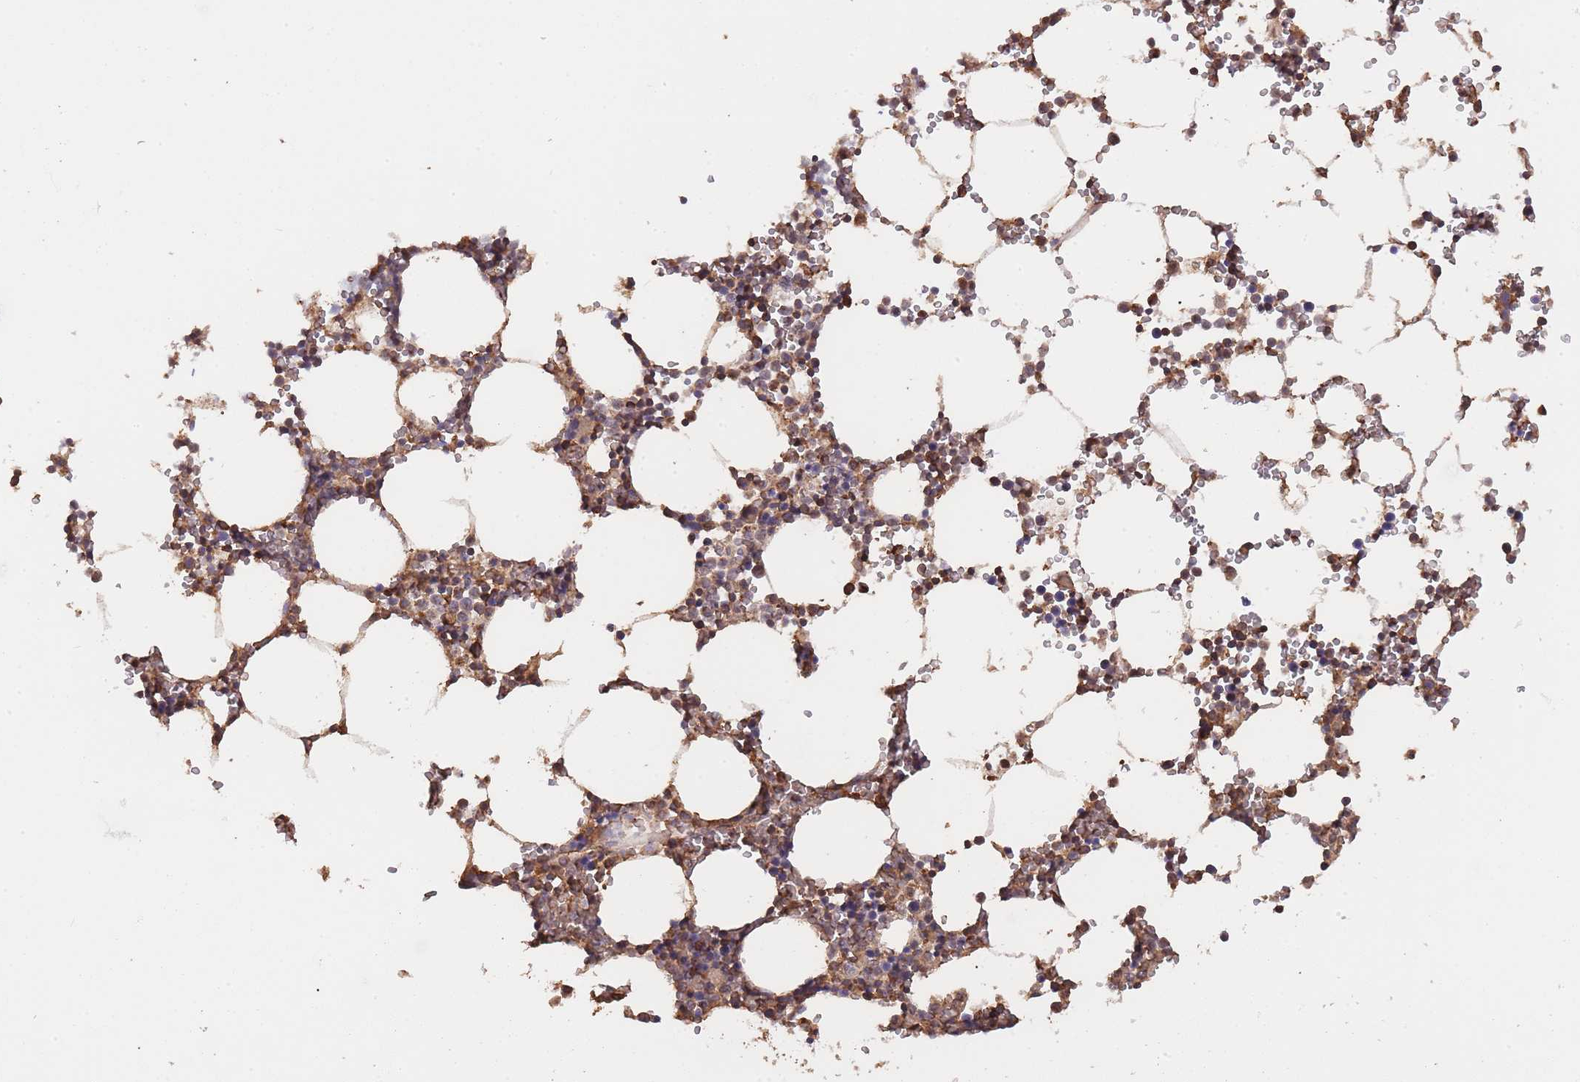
{"staining": {"intensity": "weak", "quantity": "25%-75%", "location": "cytoplasmic/membranous"}, "tissue": "bone marrow", "cell_type": "Hematopoietic cells", "image_type": "normal", "snomed": [{"axis": "morphology", "description": "Normal tissue, NOS"}, {"axis": "topography", "description": "Bone marrow"}], "caption": "Protein staining exhibits weak cytoplasmic/membranous expression in about 25%-75% of hematopoietic cells in normal bone marrow.", "gene": "METRN", "patient": {"sex": "female", "age": 64}}